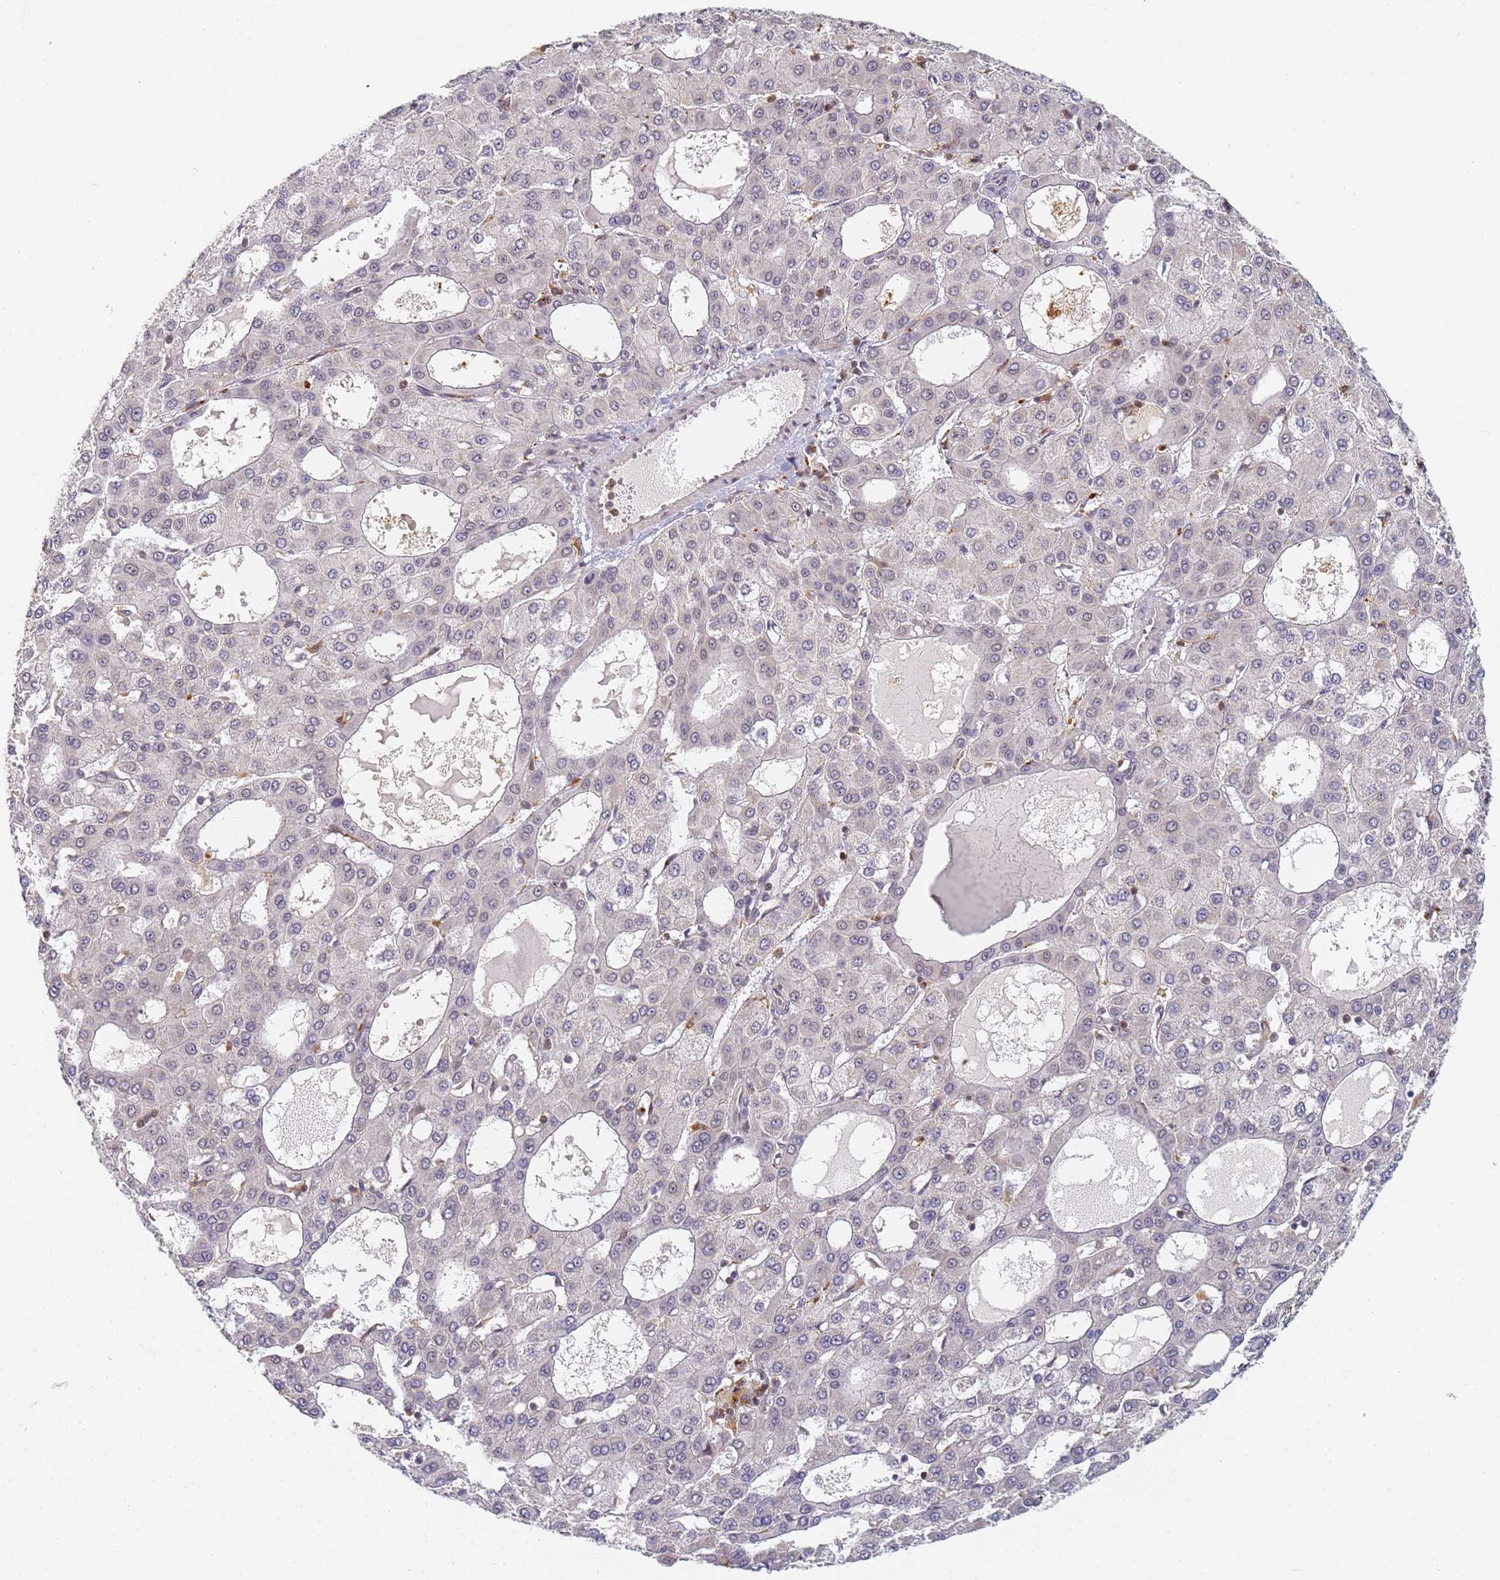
{"staining": {"intensity": "negative", "quantity": "none", "location": "none"}, "tissue": "liver cancer", "cell_type": "Tumor cells", "image_type": "cancer", "snomed": [{"axis": "morphology", "description": "Carcinoma, Hepatocellular, NOS"}, {"axis": "topography", "description": "Liver"}], "caption": "Liver cancer stained for a protein using IHC exhibits no positivity tumor cells.", "gene": "HMCES", "patient": {"sex": "male", "age": 47}}